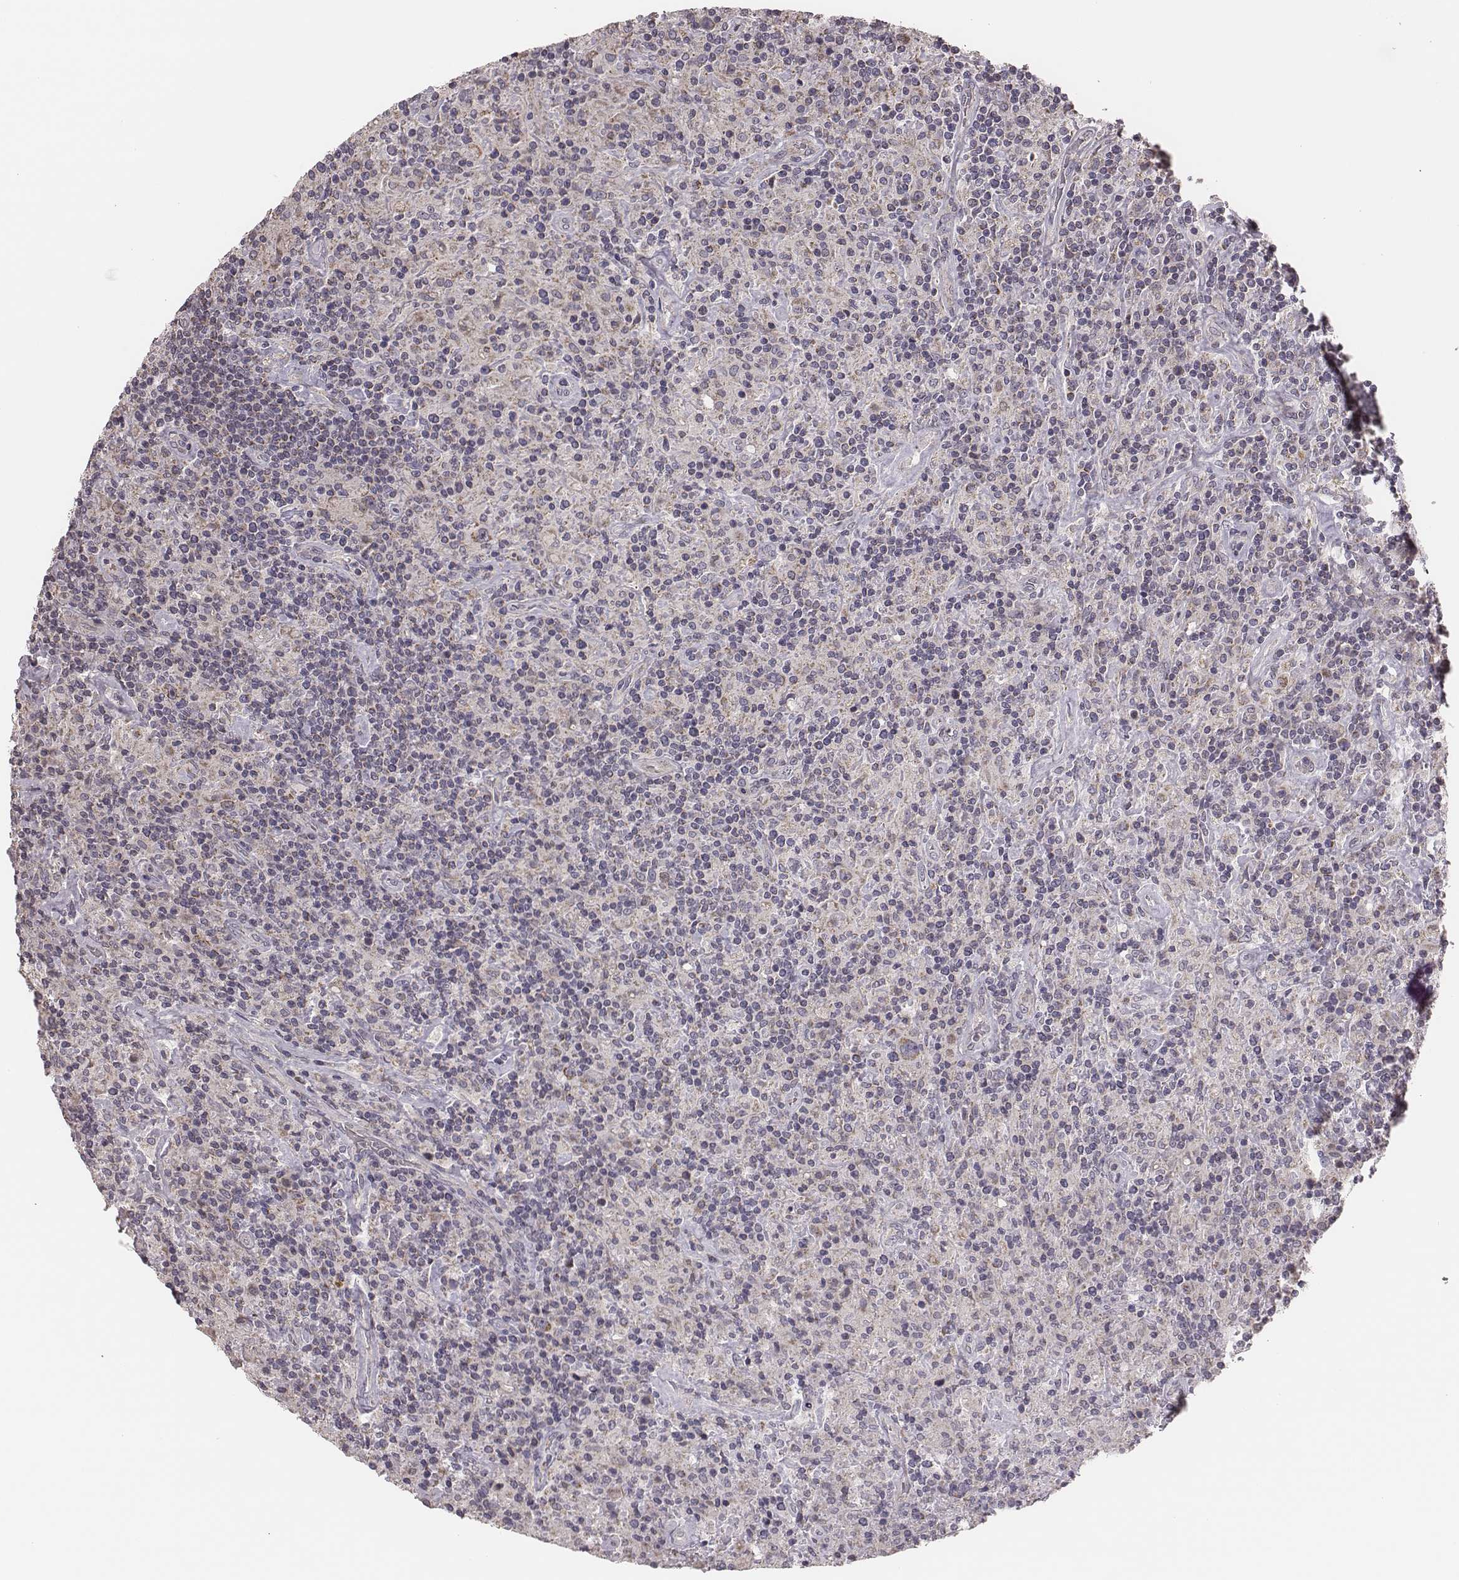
{"staining": {"intensity": "negative", "quantity": "none", "location": "none"}, "tissue": "lymphoma", "cell_type": "Tumor cells", "image_type": "cancer", "snomed": [{"axis": "morphology", "description": "Hodgkin's disease, NOS"}, {"axis": "topography", "description": "Lymph node"}], "caption": "High magnification brightfield microscopy of lymphoma stained with DAB (3,3'-diaminobenzidine) (brown) and counterstained with hematoxylin (blue): tumor cells show no significant positivity.", "gene": "HAVCR1", "patient": {"sex": "male", "age": 70}}